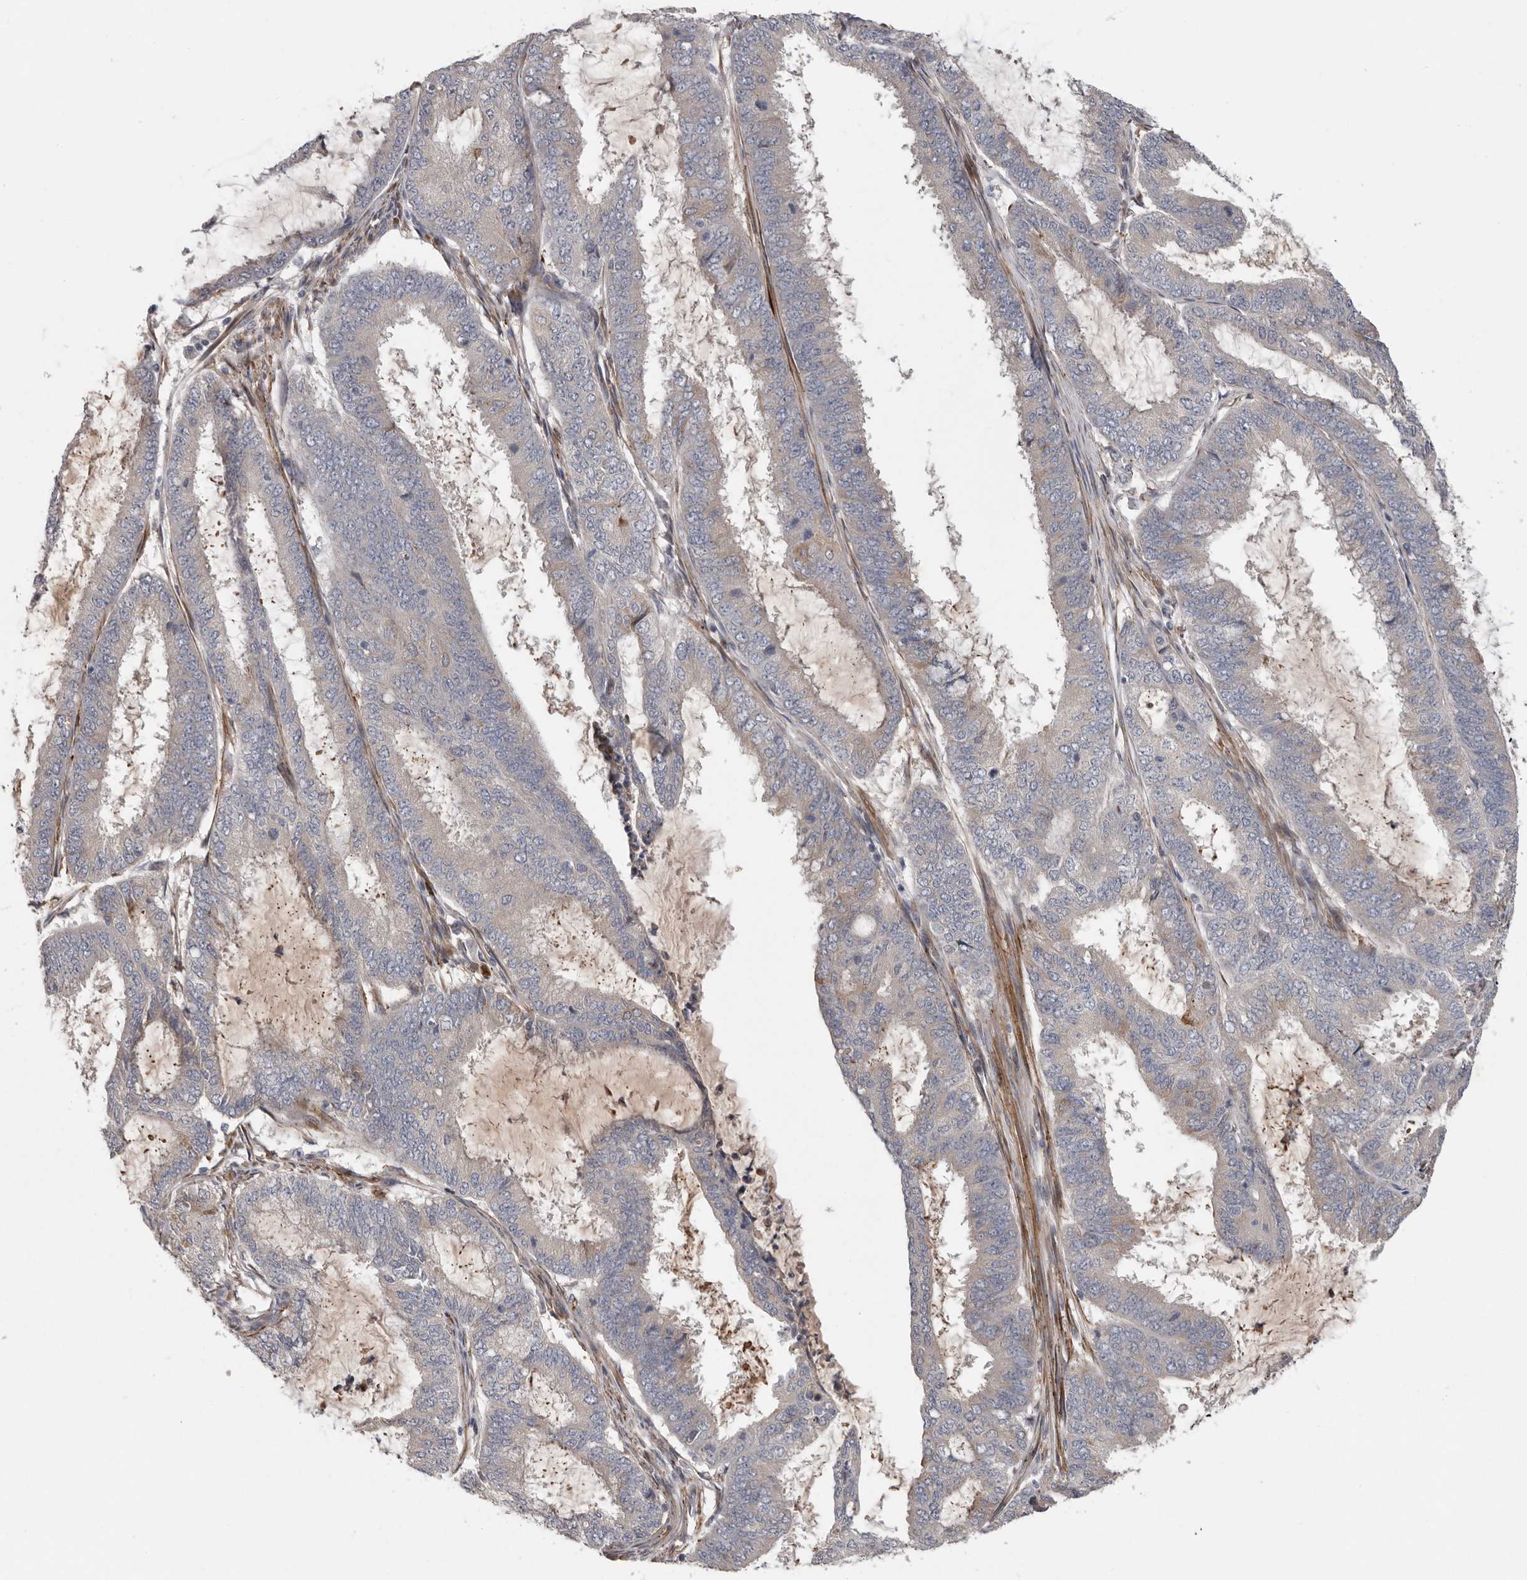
{"staining": {"intensity": "weak", "quantity": "<25%", "location": "cytoplasmic/membranous"}, "tissue": "endometrial cancer", "cell_type": "Tumor cells", "image_type": "cancer", "snomed": [{"axis": "morphology", "description": "Adenocarcinoma, NOS"}, {"axis": "topography", "description": "Endometrium"}], "caption": "Human adenocarcinoma (endometrial) stained for a protein using immunohistochemistry (IHC) shows no staining in tumor cells.", "gene": "ATXN3L", "patient": {"sex": "female", "age": 51}}